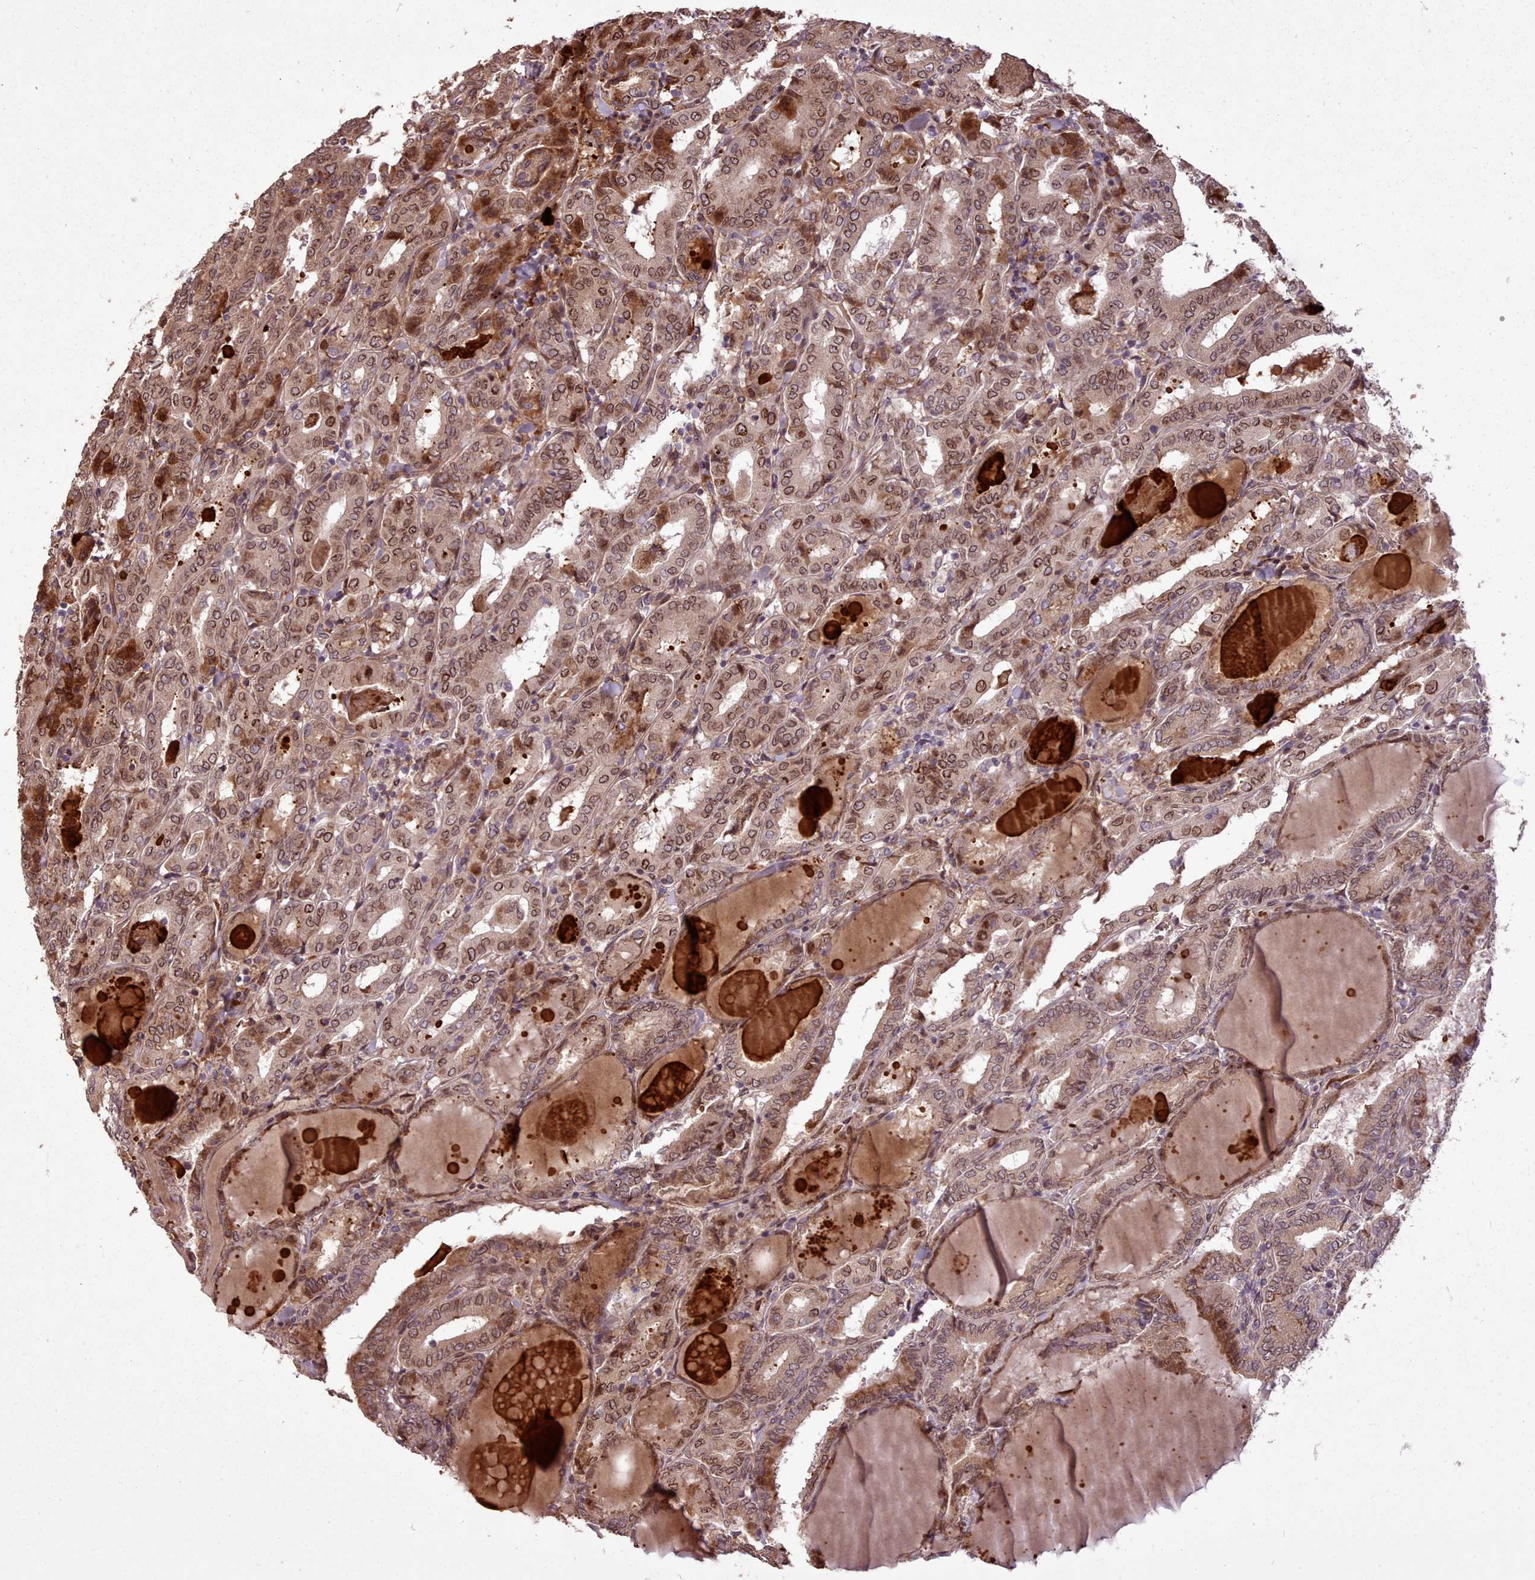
{"staining": {"intensity": "moderate", "quantity": ">75%", "location": "cytoplasmic/membranous,nuclear"}, "tissue": "thyroid cancer", "cell_type": "Tumor cells", "image_type": "cancer", "snomed": [{"axis": "morphology", "description": "Papillary adenocarcinoma, NOS"}, {"axis": "topography", "description": "Thyroid gland"}], "caption": "This is a micrograph of immunohistochemistry staining of papillary adenocarcinoma (thyroid), which shows moderate expression in the cytoplasmic/membranous and nuclear of tumor cells.", "gene": "CABP1", "patient": {"sex": "female", "age": 72}}